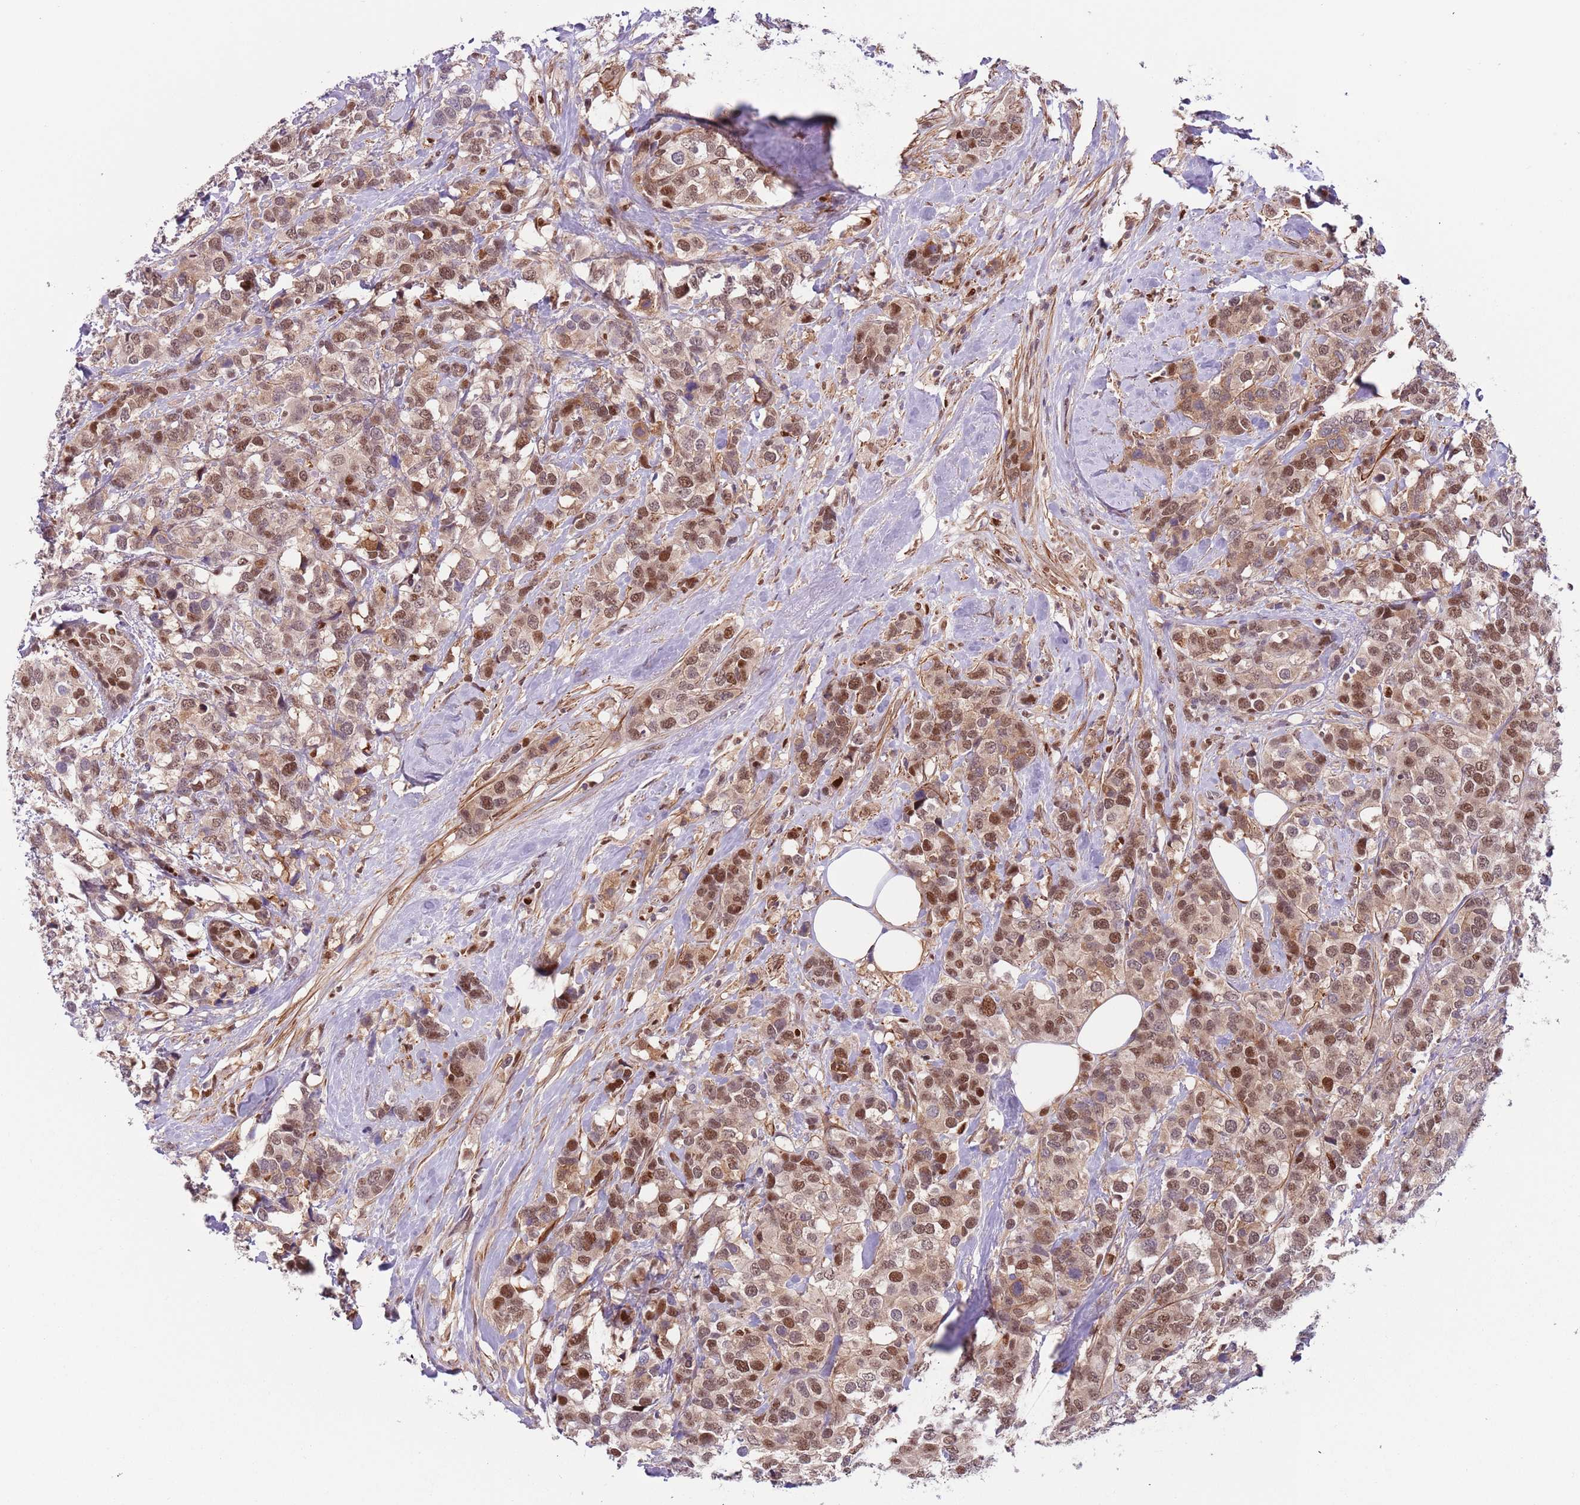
{"staining": {"intensity": "moderate", "quantity": ">75%", "location": "cytoplasmic/membranous,nuclear"}, "tissue": "breast cancer", "cell_type": "Tumor cells", "image_type": "cancer", "snomed": [{"axis": "morphology", "description": "Lobular carcinoma"}, {"axis": "topography", "description": "Breast"}], "caption": "Immunohistochemistry (IHC) of breast cancer exhibits medium levels of moderate cytoplasmic/membranous and nuclear positivity in about >75% of tumor cells. The protein of interest is shown in brown color, while the nuclei are stained blue.", "gene": "RMND5B", "patient": {"sex": "female", "age": 59}}